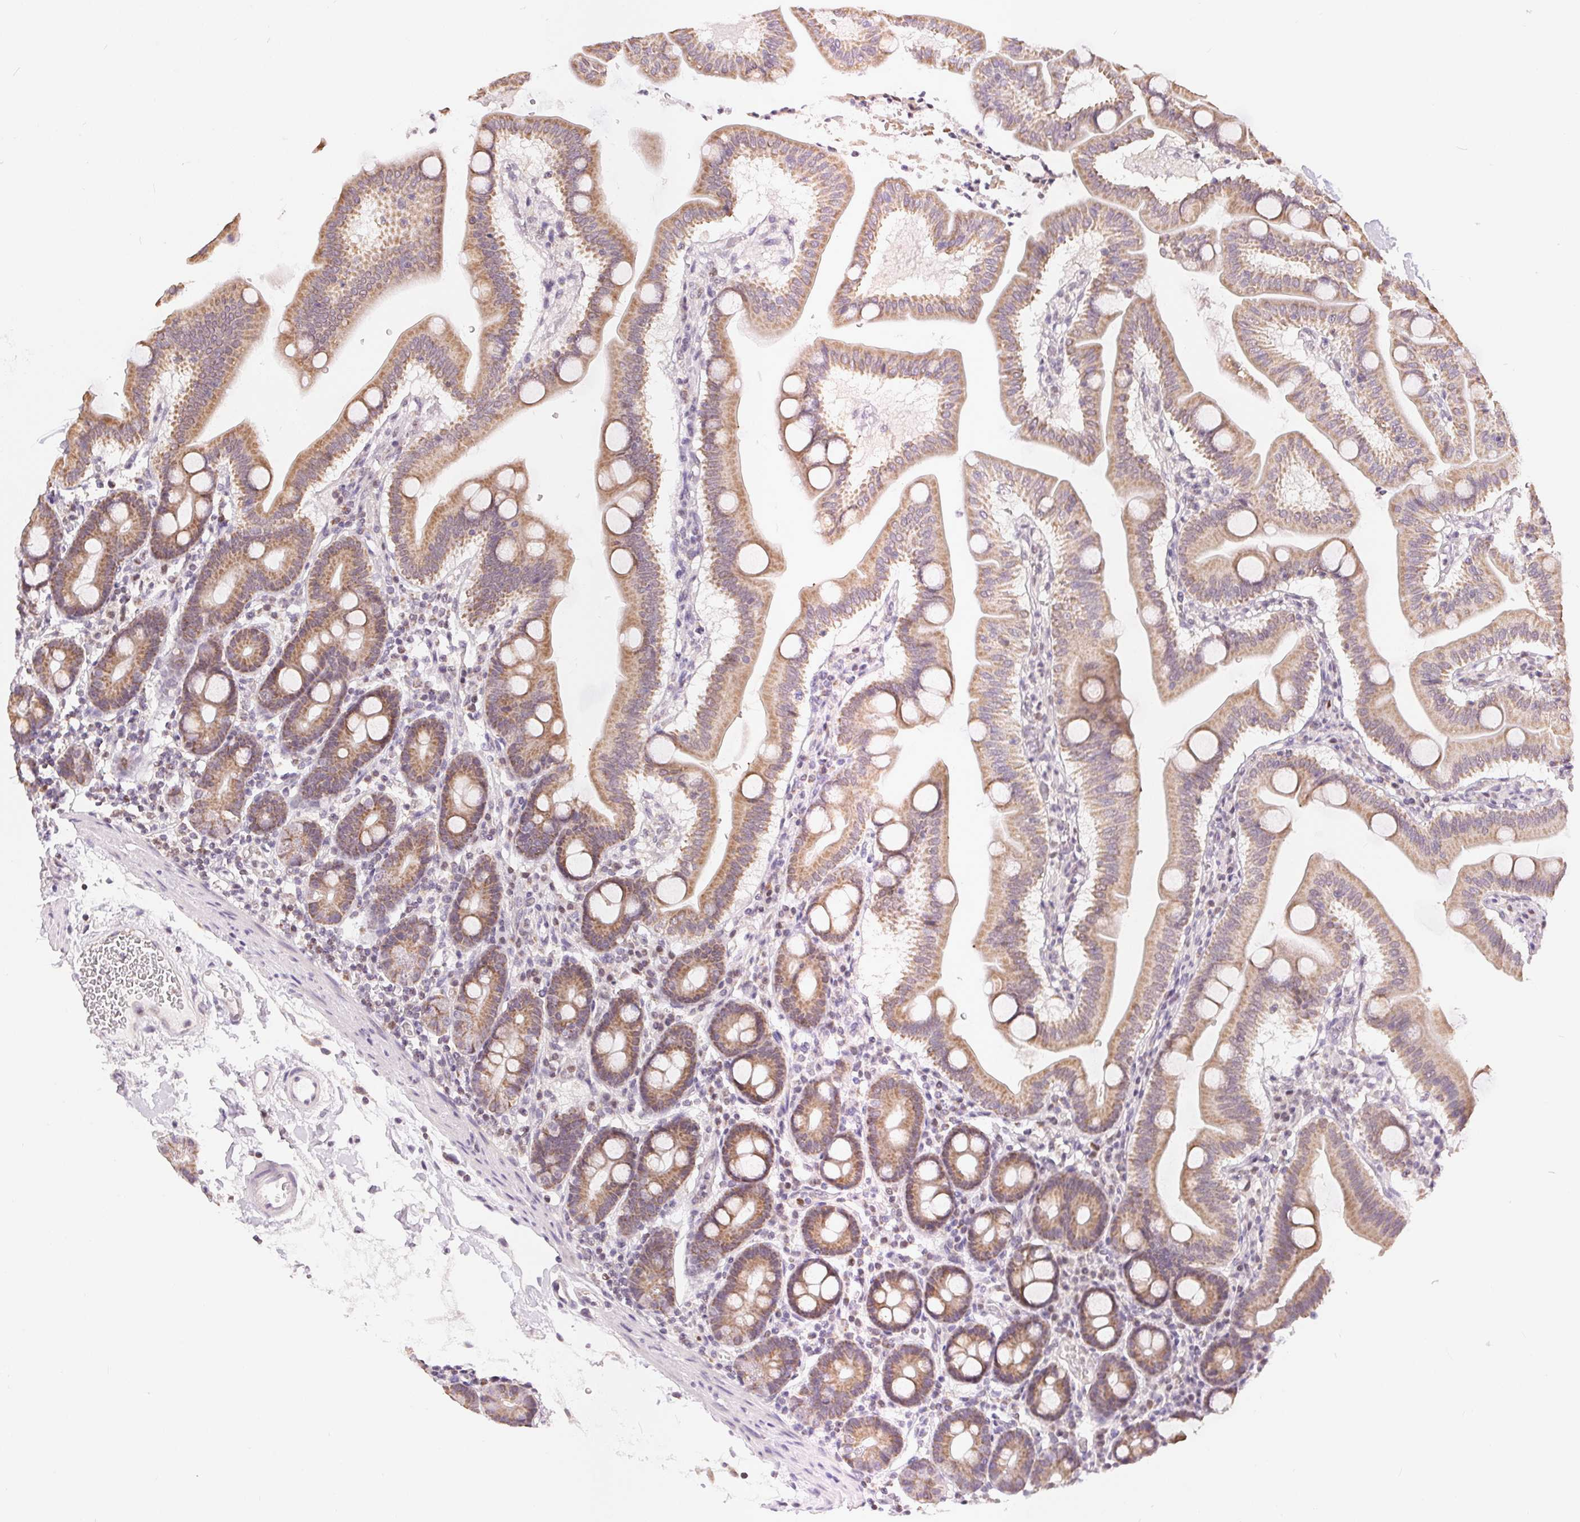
{"staining": {"intensity": "moderate", "quantity": ">75%", "location": "cytoplasmic/membranous"}, "tissue": "duodenum", "cell_type": "Glandular cells", "image_type": "normal", "snomed": [{"axis": "morphology", "description": "Normal tissue, NOS"}, {"axis": "topography", "description": "Pancreas"}, {"axis": "topography", "description": "Duodenum"}], "caption": "About >75% of glandular cells in benign human duodenum display moderate cytoplasmic/membranous protein staining as visualized by brown immunohistochemical staining.", "gene": "POU2F2", "patient": {"sex": "male", "age": 59}}